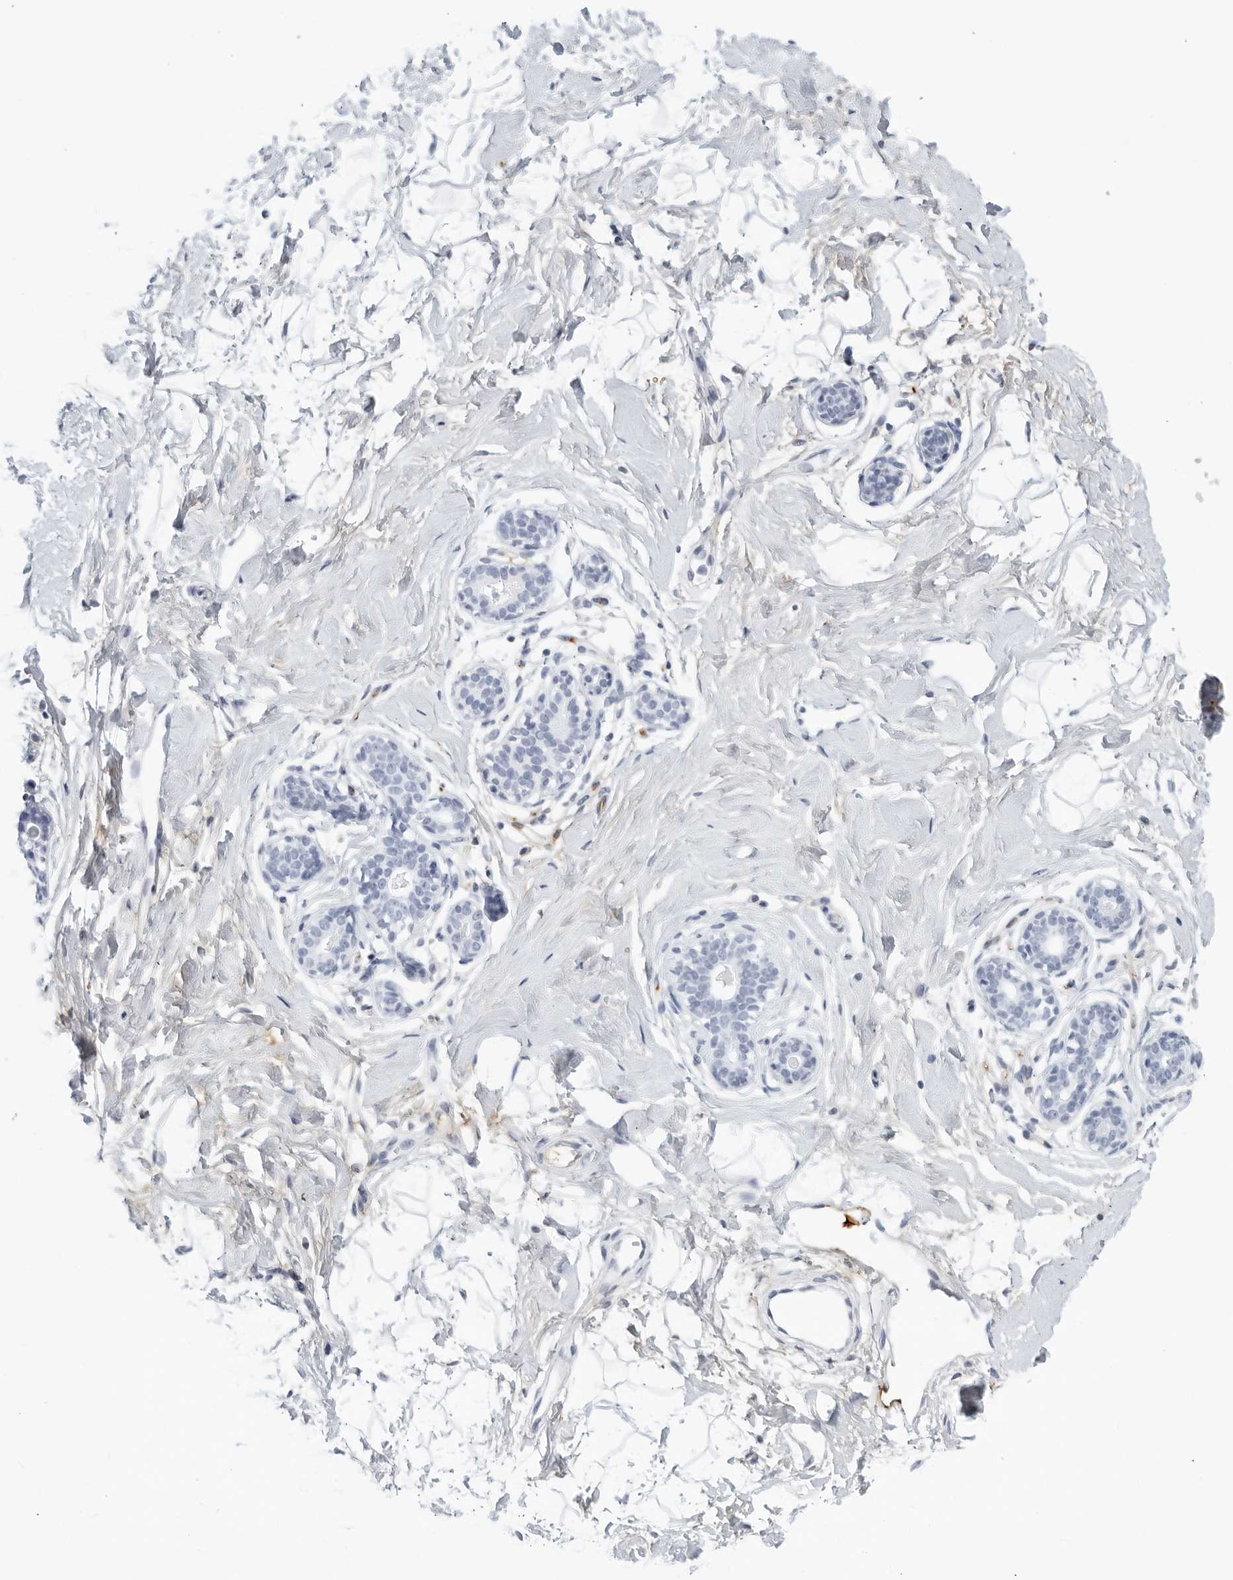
{"staining": {"intensity": "negative", "quantity": "none", "location": "none"}, "tissue": "breast", "cell_type": "Adipocytes", "image_type": "normal", "snomed": [{"axis": "morphology", "description": "Normal tissue, NOS"}, {"axis": "morphology", "description": "Adenoma, NOS"}, {"axis": "topography", "description": "Breast"}], "caption": "Adipocytes show no significant staining in benign breast. (DAB immunohistochemistry (IHC) with hematoxylin counter stain).", "gene": "FGG", "patient": {"sex": "female", "age": 23}}